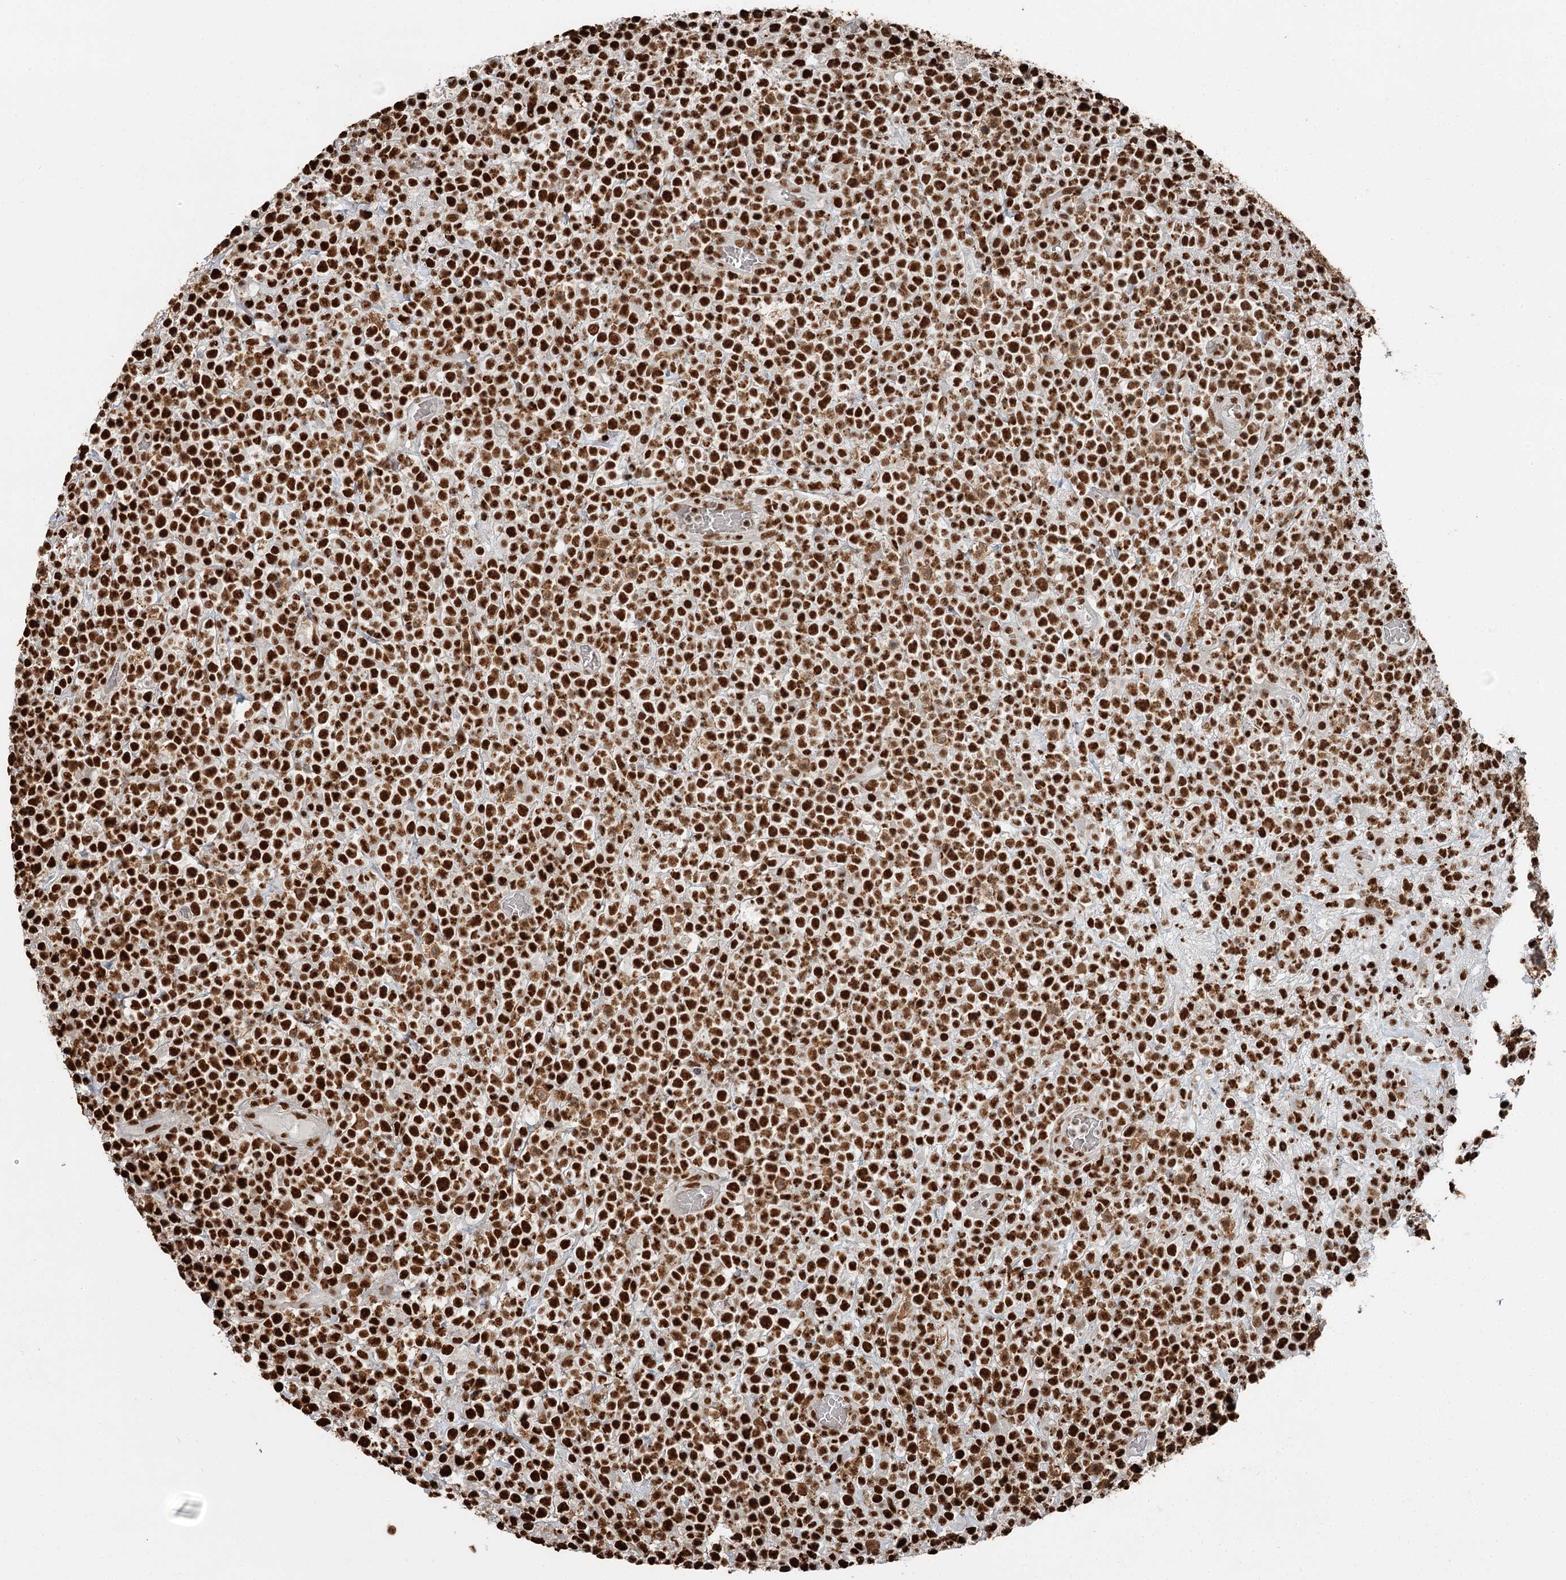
{"staining": {"intensity": "strong", "quantity": ">75%", "location": "nuclear"}, "tissue": "lymphoma", "cell_type": "Tumor cells", "image_type": "cancer", "snomed": [{"axis": "morphology", "description": "Malignant lymphoma, non-Hodgkin's type, High grade"}, {"axis": "topography", "description": "Colon"}], "caption": "Protein staining by IHC reveals strong nuclear positivity in approximately >75% of tumor cells in lymphoma. (DAB = brown stain, brightfield microscopy at high magnification).", "gene": "RBBP7", "patient": {"sex": "female", "age": 53}}